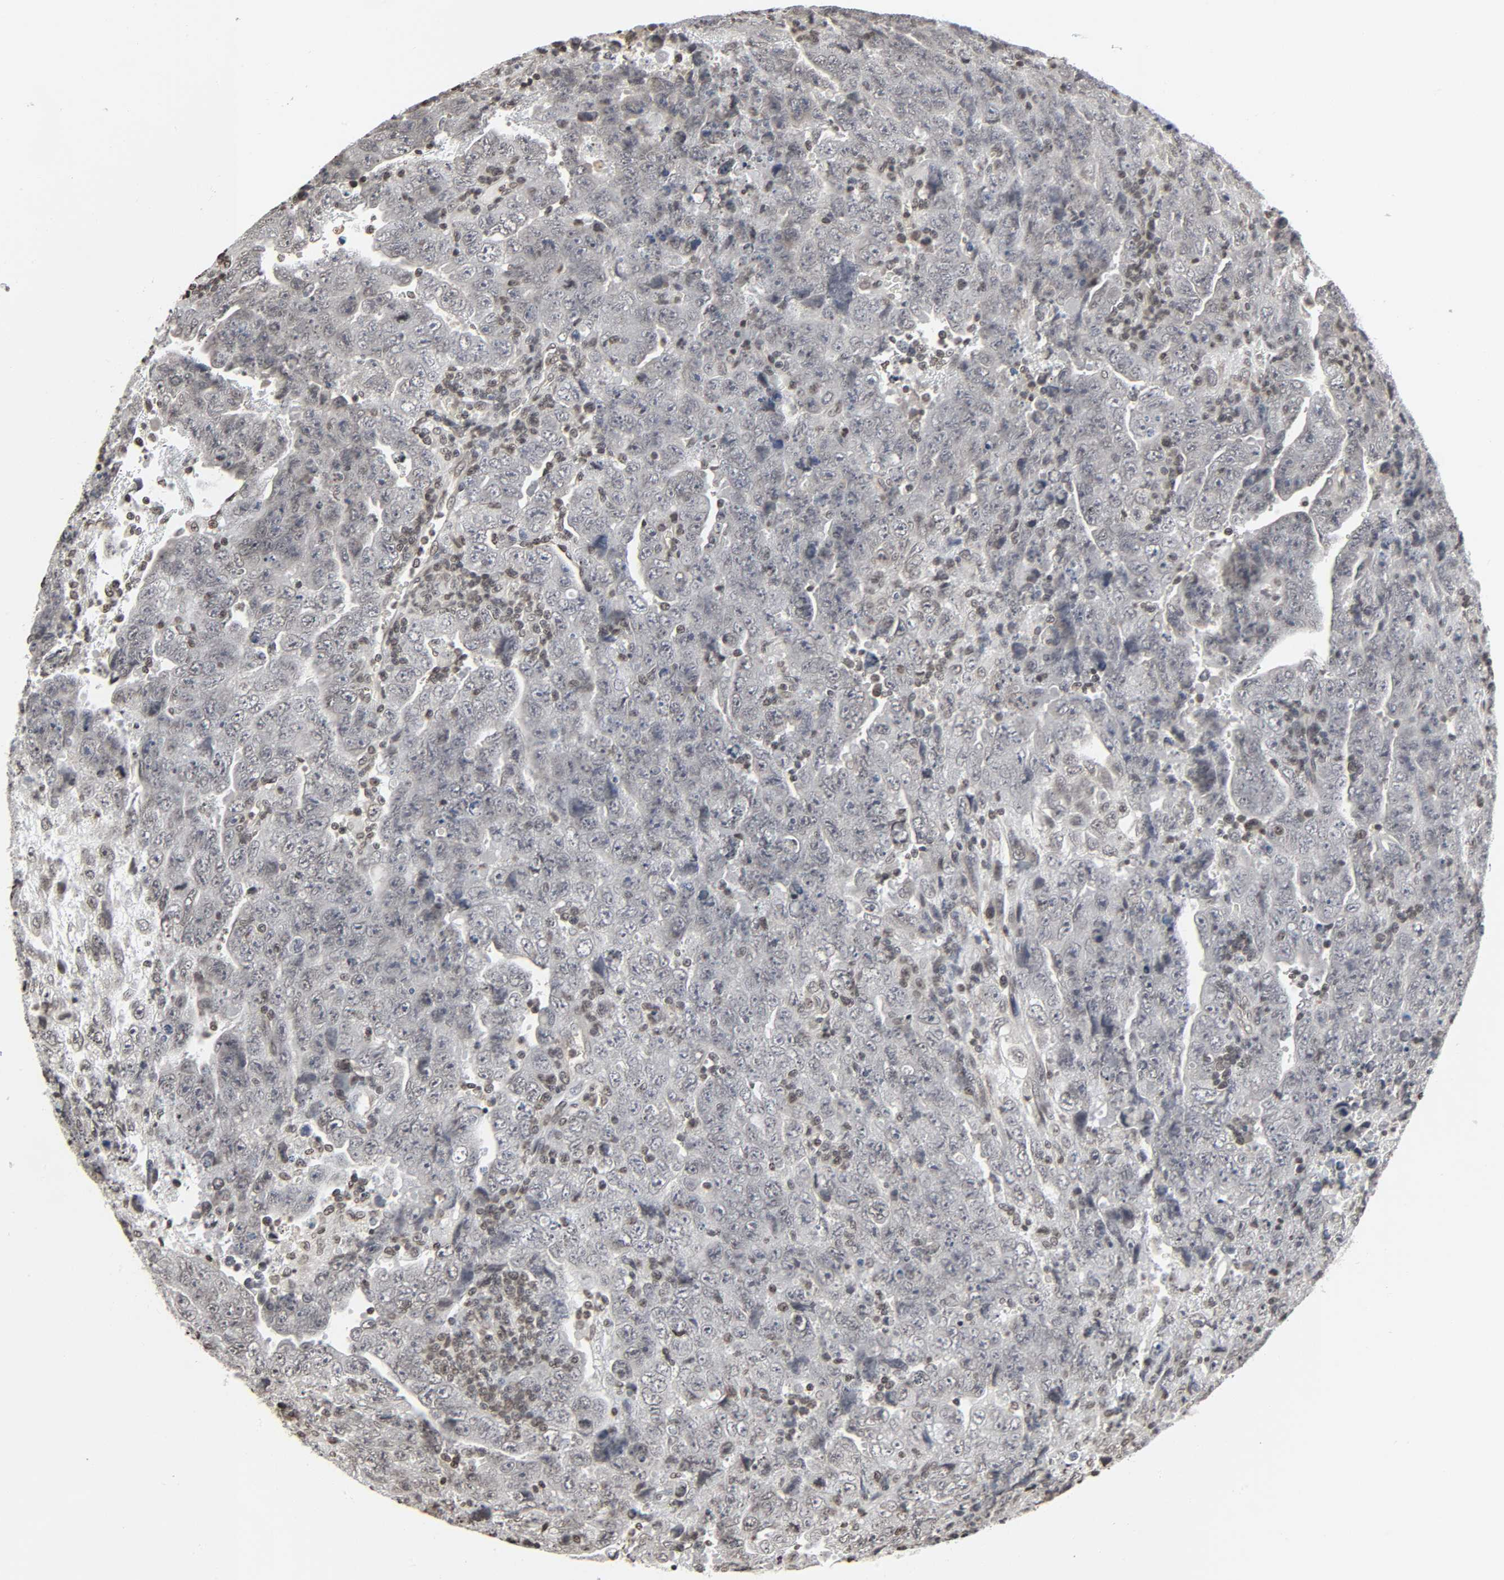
{"staining": {"intensity": "weak", "quantity": ">75%", "location": "nuclear"}, "tissue": "testis cancer", "cell_type": "Tumor cells", "image_type": "cancer", "snomed": [{"axis": "morphology", "description": "Carcinoma, Embryonal, NOS"}, {"axis": "topography", "description": "Testis"}], "caption": "Protein staining of embryonal carcinoma (testis) tissue demonstrates weak nuclear staining in about >75% of tumor cells.", "gene": "ELAVL1", "patient": {"sex": "male", "age": 28}}